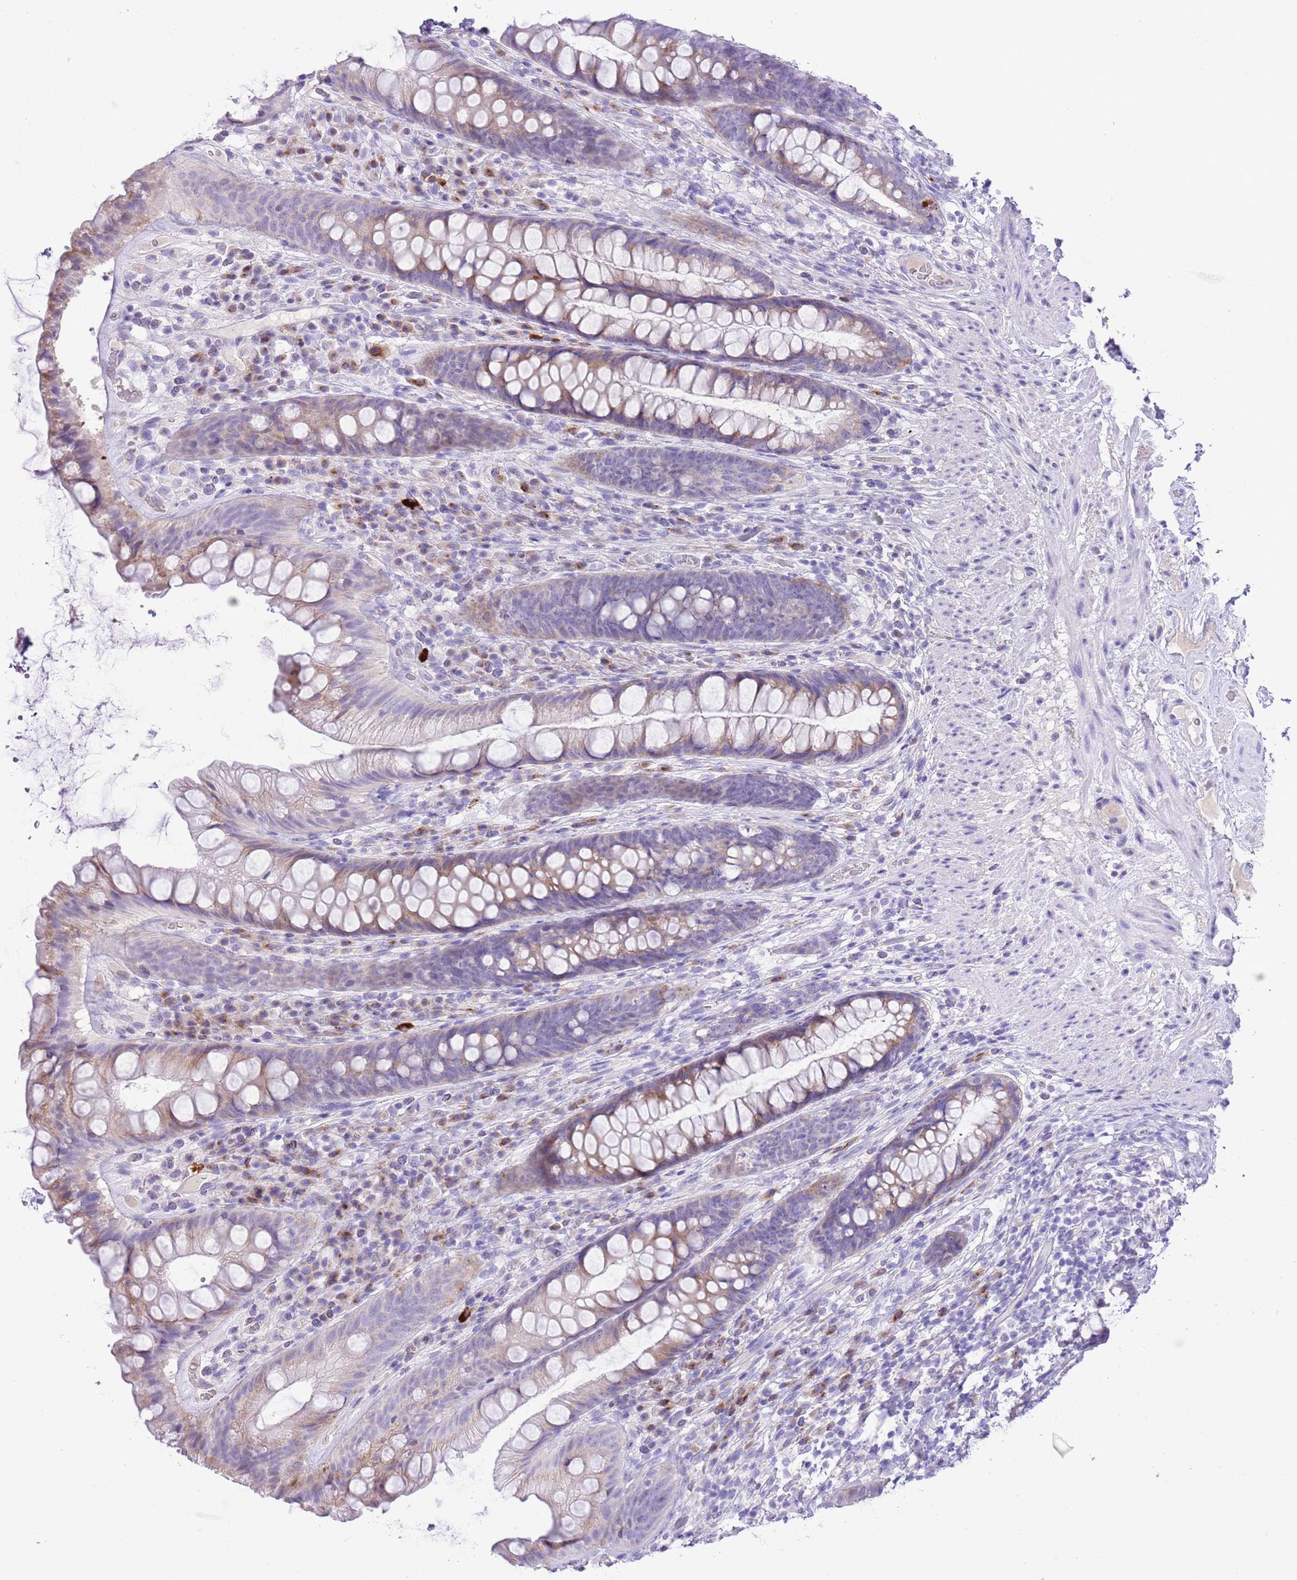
{"staining": {"intensity": "moderate", "quantity": "25%-75%", "location": "cytoplasmic/membranous"}, "tissue": "rectum", "cell_type": "Glandular cells", "image_type": "normal", "snomed": [{"axis": "morphology", "description": "Normal tissue, NOS"}, {"axis": "topography", "description": "Rectum"}], "caption": "Immunohistochemistry (DAB (3,3'-diaminobenzidine)) staining of normal rectum demonstrates moderate cytoplasmic/membranous protein staining in approximately 25%-75% of glandular cells.", "gene": "CLEC2A", "patient": {"sex": "male", "age": 74}}